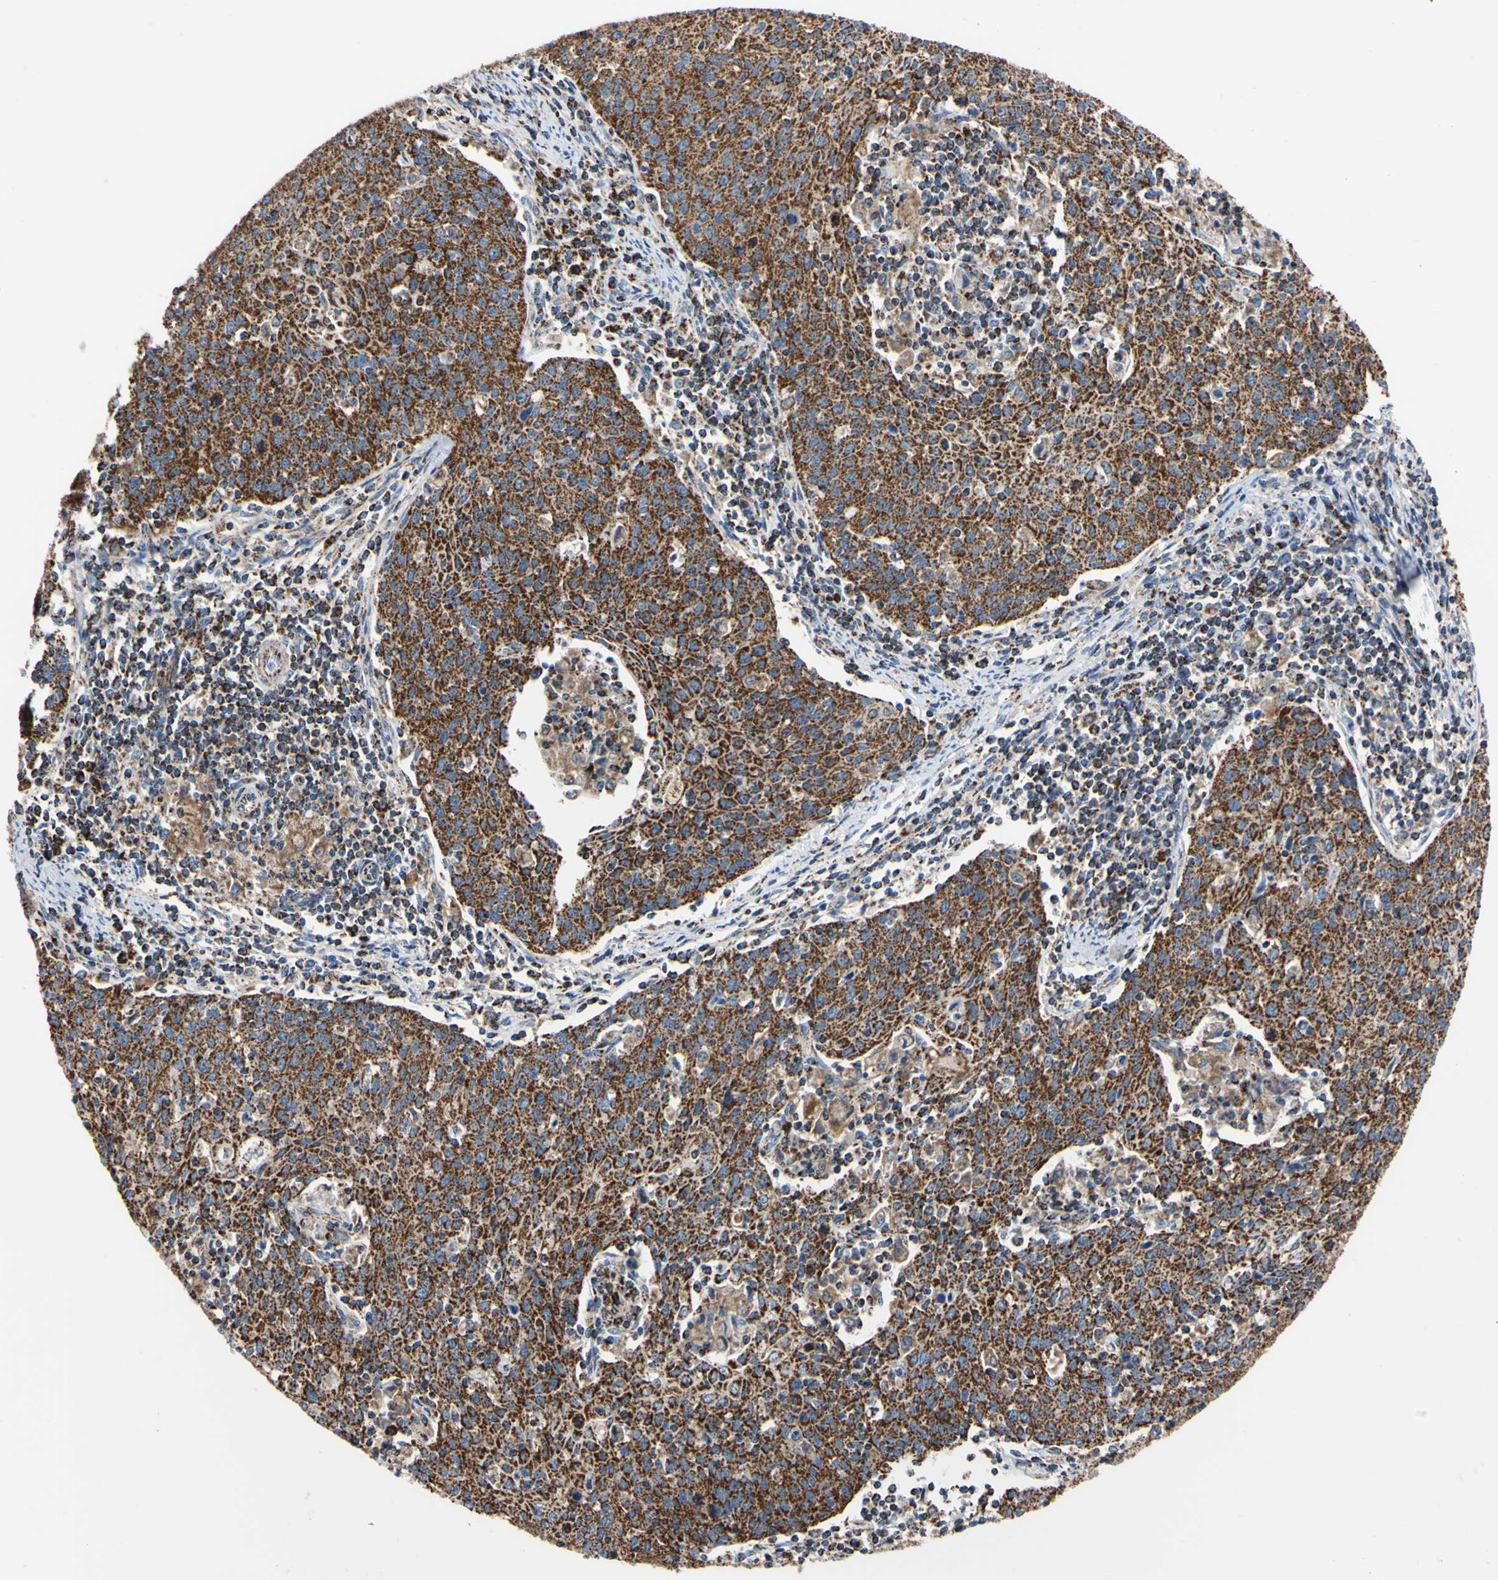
{"staining": {"intensity": "strong", "quantity": ">75%", "location": "cytoplasmic/membranous"}, "tissue": "cervical cancer", "cell_type": "Tumor cells", "image_type": "cancer", "snomed": [{"axis": "morphology", "description": "Squamous cell carcinoma, NOS"}, {"axis": "topography", "description": "Cervix"}], "caption": "Immunohistochemical staining of human cervical squamous cell carcinoma shows strong cytoplasmic/membranous protein positivity in about >75% of tumor cells.", "gene": "CLPP", "patient": {"sex": "female", "age": 38}}